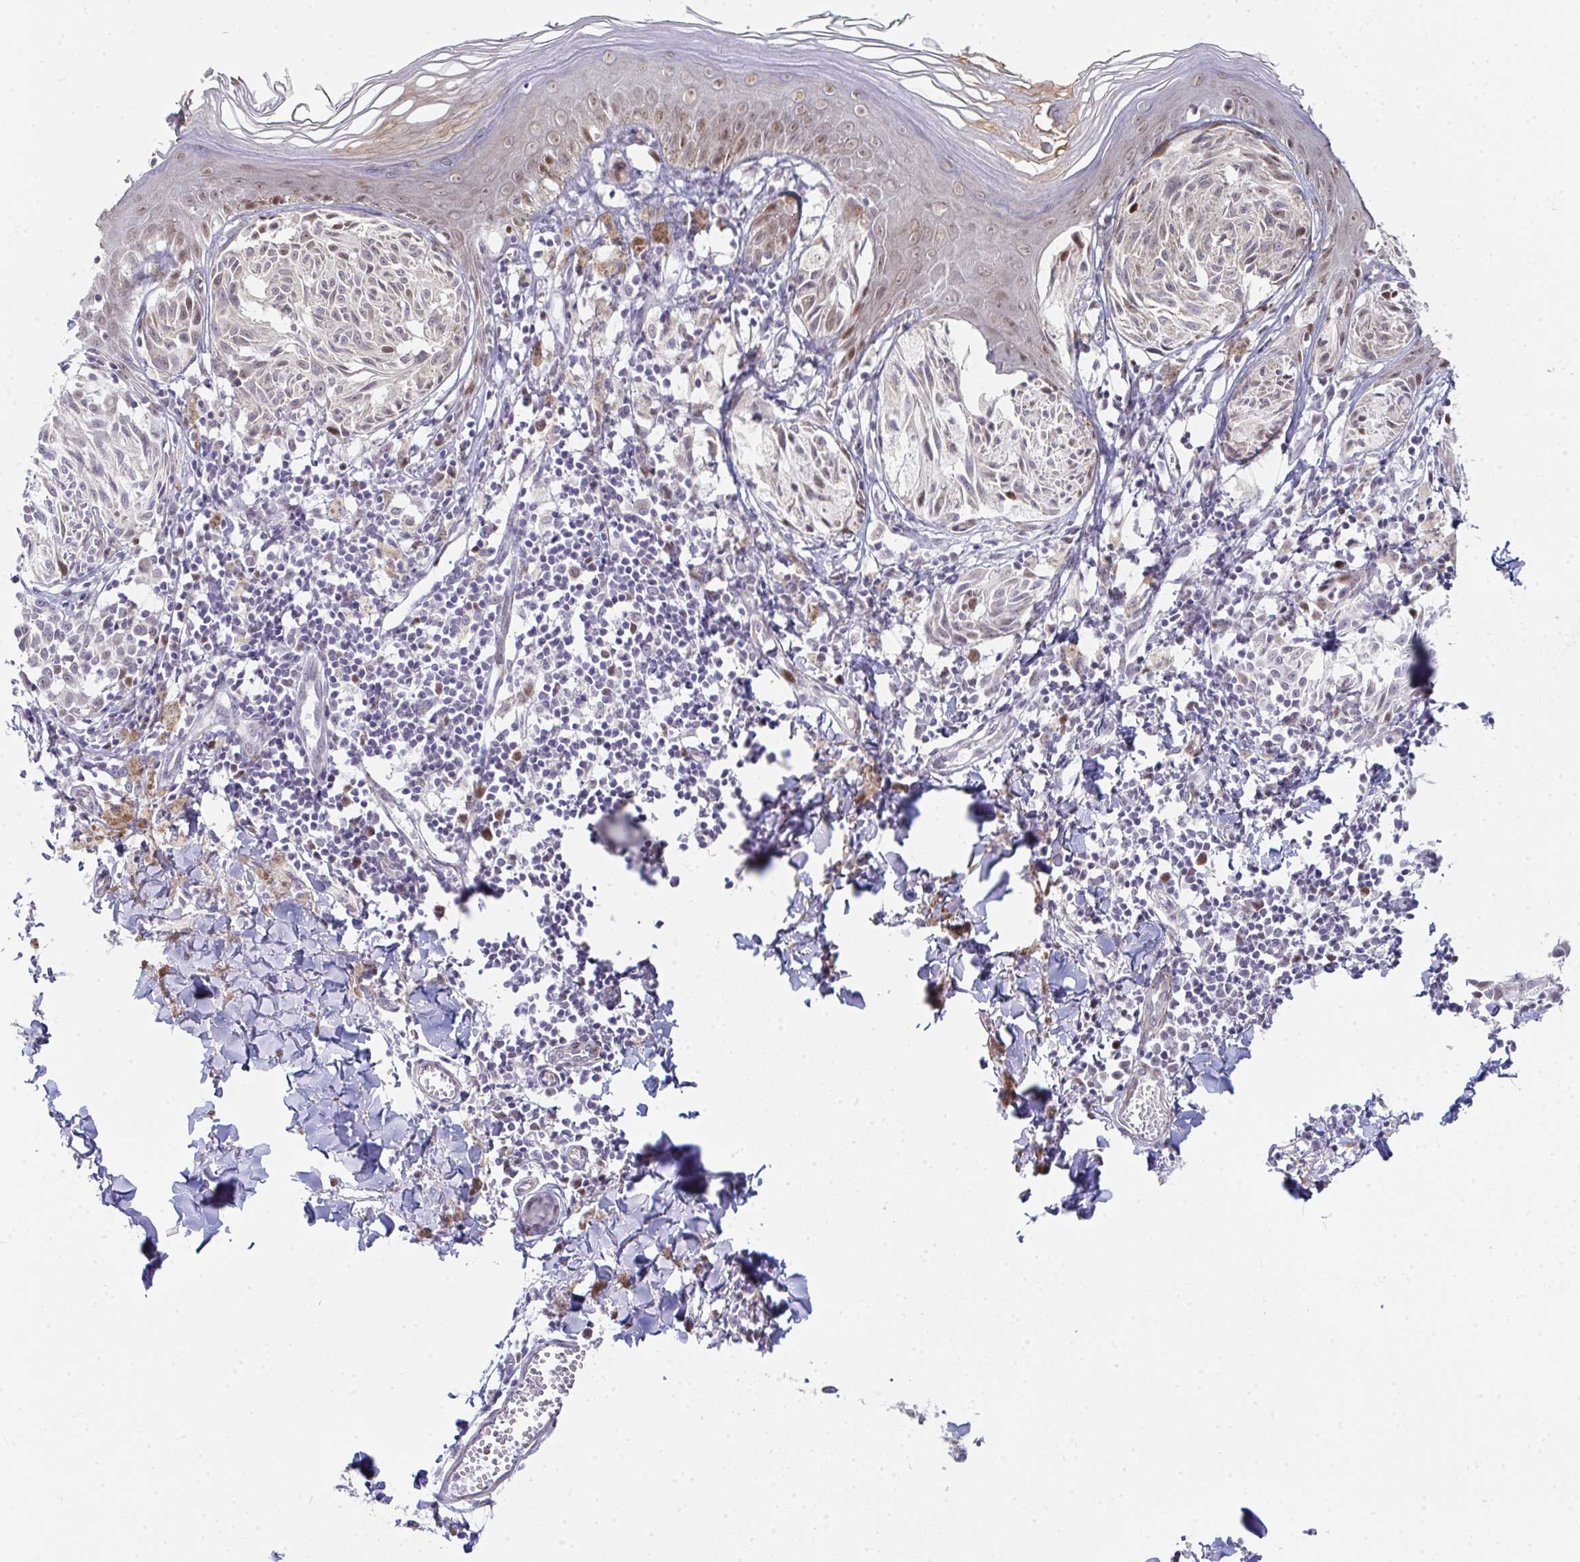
{"staining": {"intensity": "moderate", "quantity": "<25%", "location": "nuclear"}, "tissue": "melanoma", "cell_type": "Tumor cells", "image_type": "cancer", "snomed": [{"axis": "morphology", "description": "Malignant melanoma, NOS"}, {"axis": "topography", "description": "Skin"}], "caption": "Protein expression by IHC shows moderate nuclear positivity in approximately <25% of tumor cells in melanoma.", "gene": "GINS2", "patient": {"sex": "female", "age": 38}}